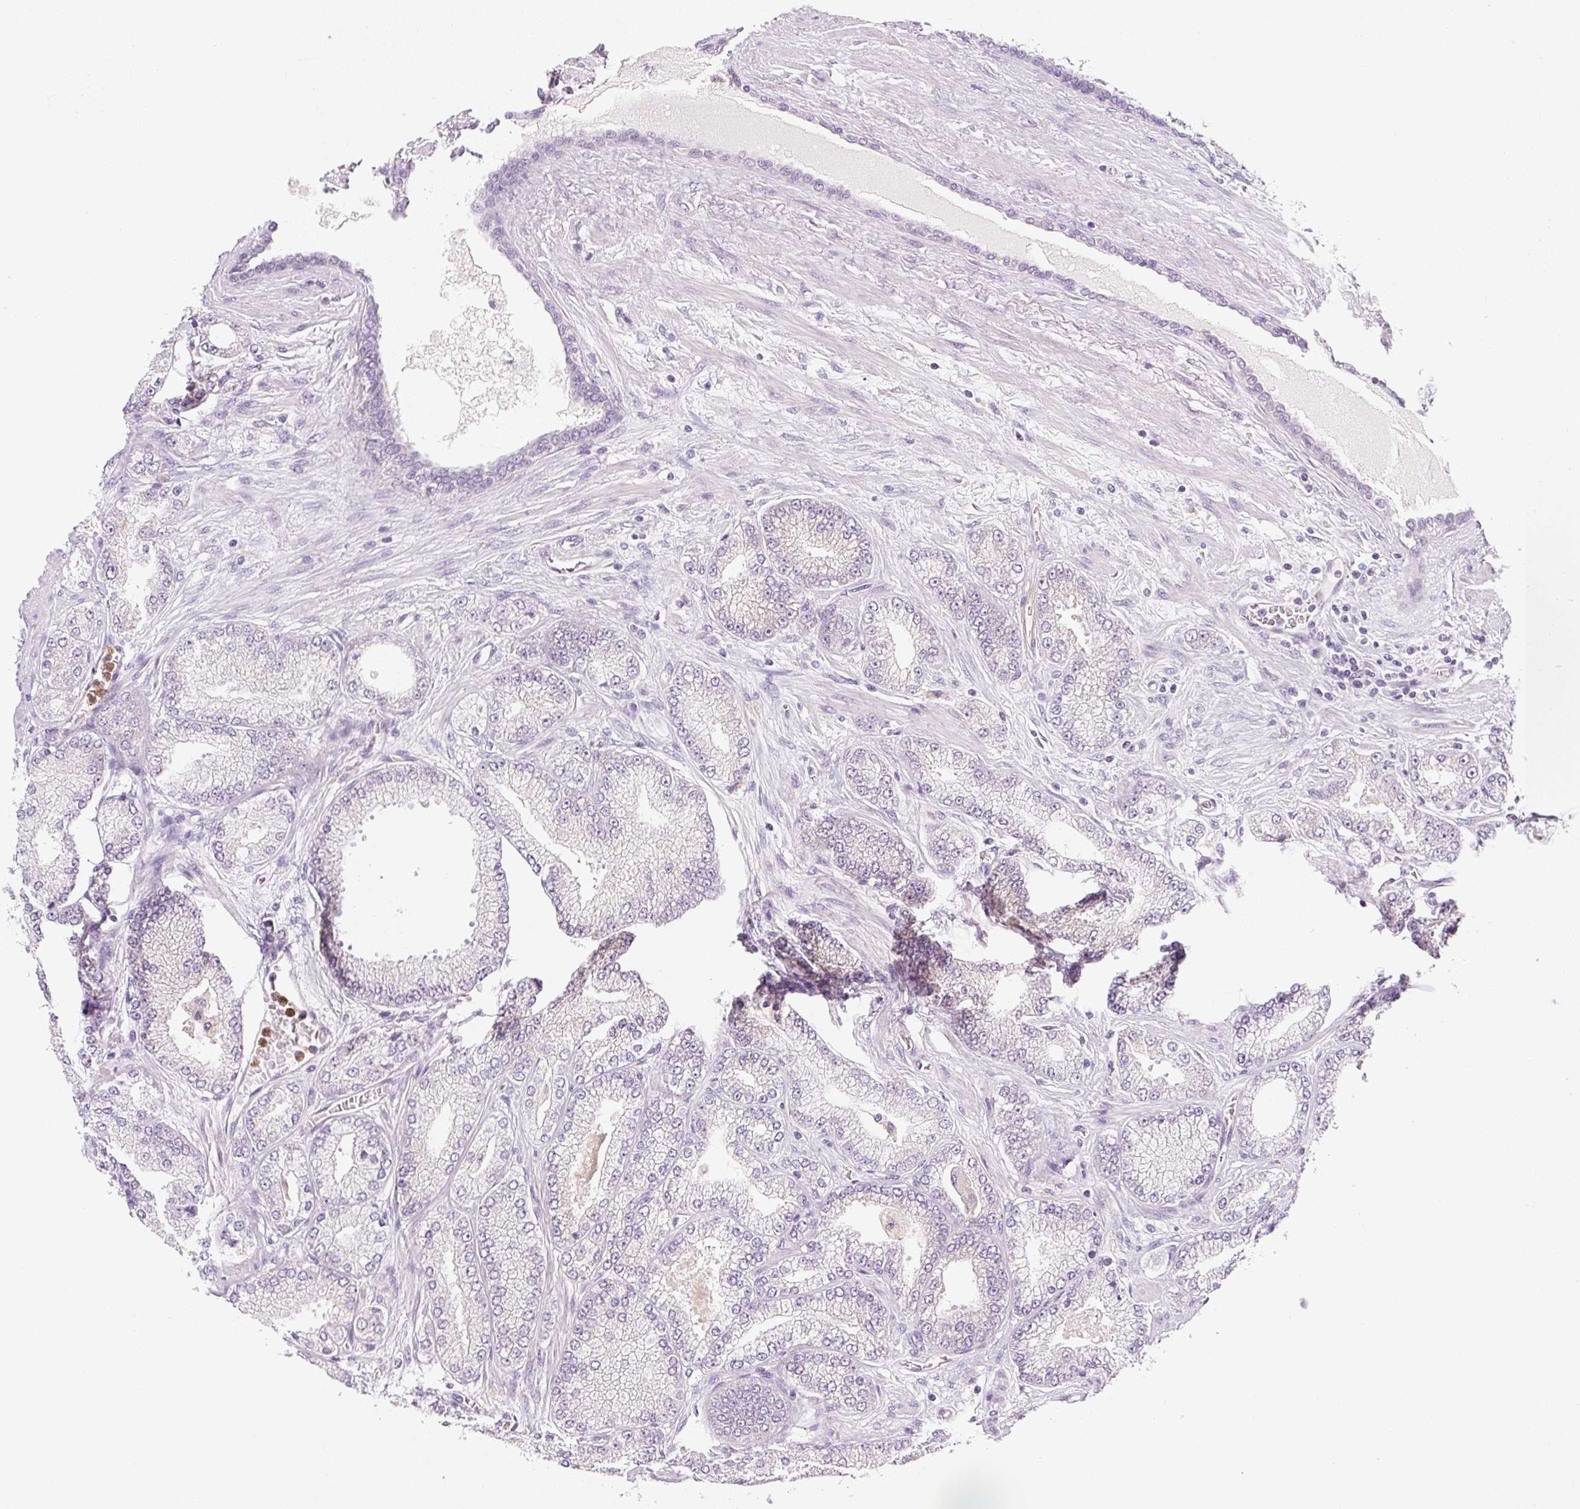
{"staining": {"intensity": "negative", "quantity": "none", "location": "none"}, "tissue": "prostate cancer", "cell_type": "Tumor cells", "image_type": "cancer", "snomed": [{"axis": "morphology", "description": "Adenocarcinoma, High grade"}, {"axis": "topography", "description": "Prostate"}], "caption": "Micrograph shows no protein expression in tumor cells of prostate high-grade adenocarcinoma tissue.", "gene": "OMA1", "patient": {"sex": "male", "age": 68}}